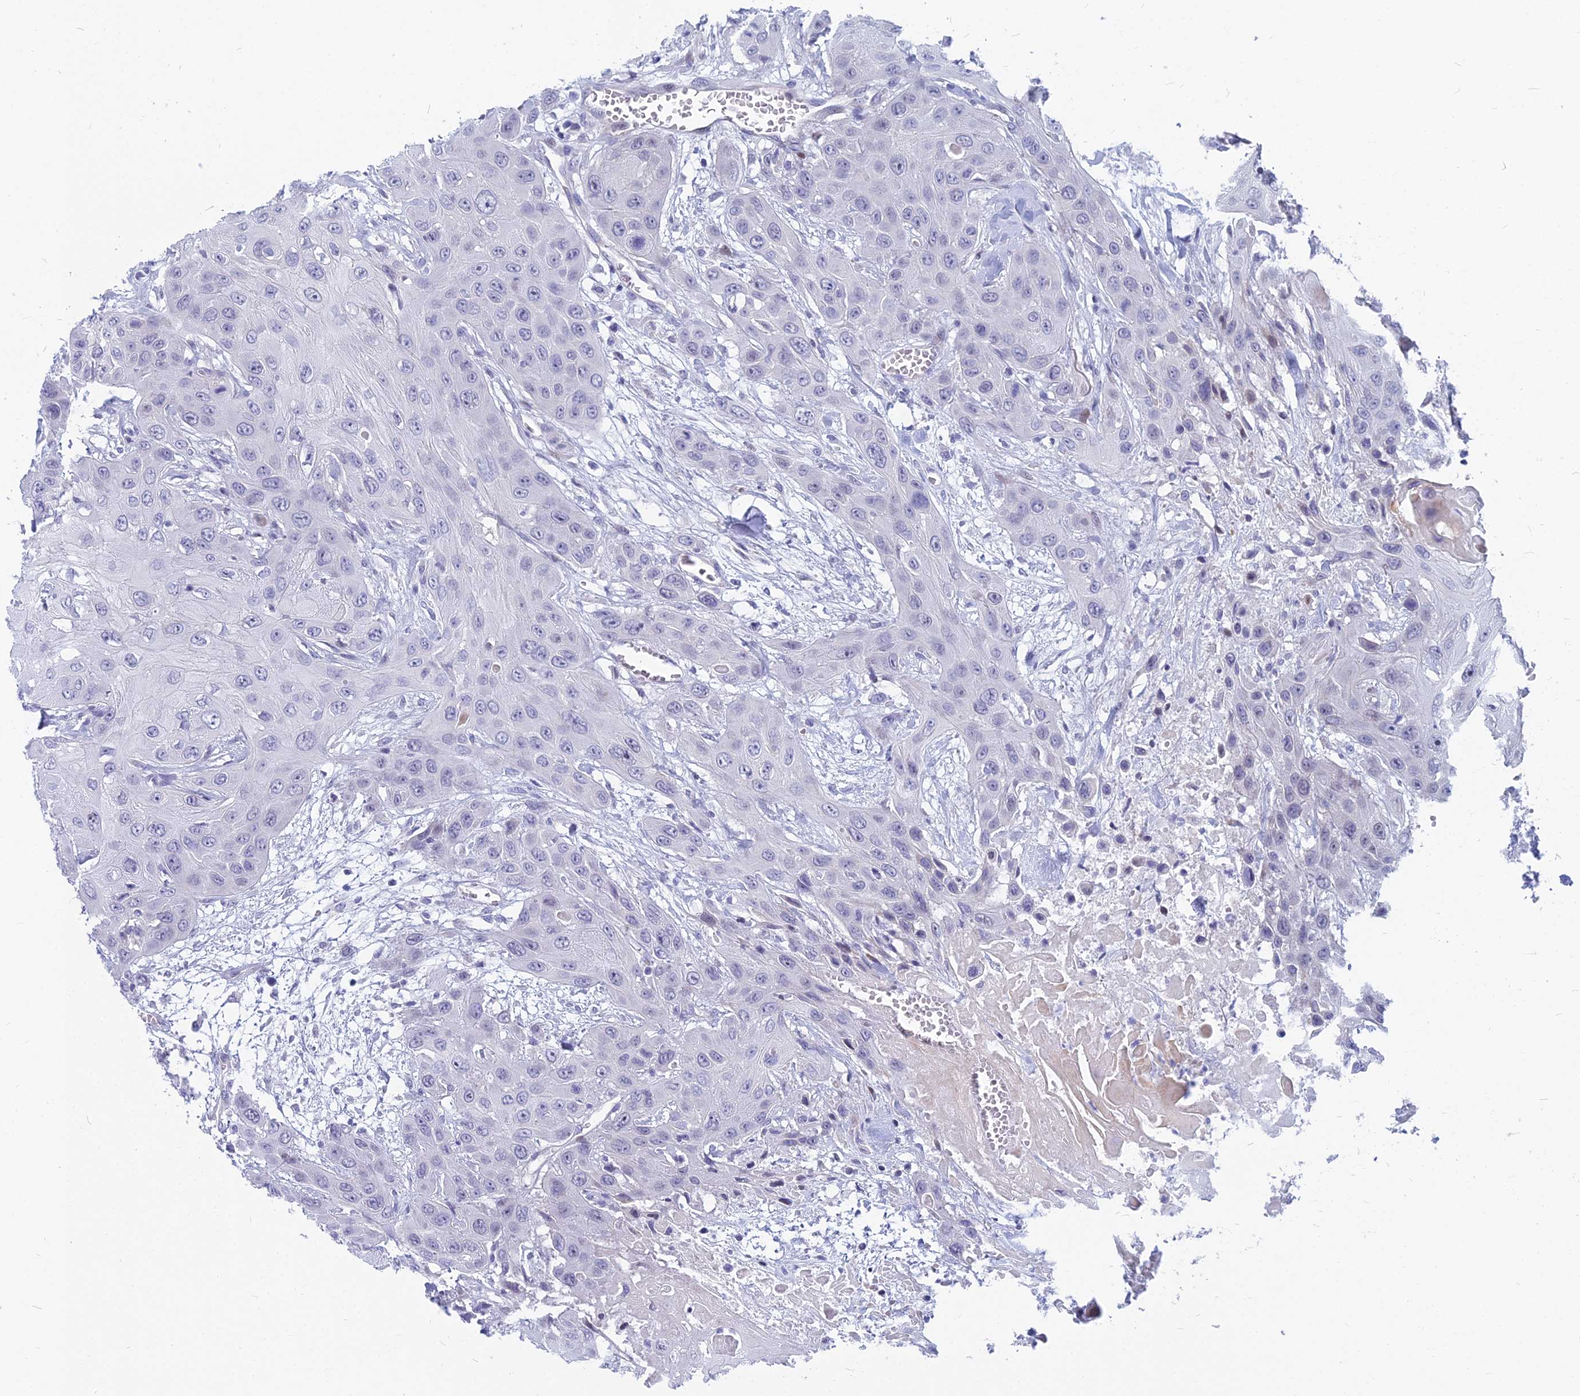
{"staining": {"intensity": "negative", "quantity": "none", "location": "none"}, "tissue": "head and neck cancer", "cell_type": "Tumor cells", "image_type": "cancer", "snomed": [{"axis": "morphology", "description": "Squamous cell carcinoma, NOS"}, {"axis": "topography", "description": "Head-Neck"}], "caption": "A high-resolution micrograph shows immunohistochemistry (IHC) staining of squamous cell carcinoma (head and neck), which reveals no significant staining in tumor cells.", "gene": "MYBPC2", "patient": {"sex": "male", "age": 81}}